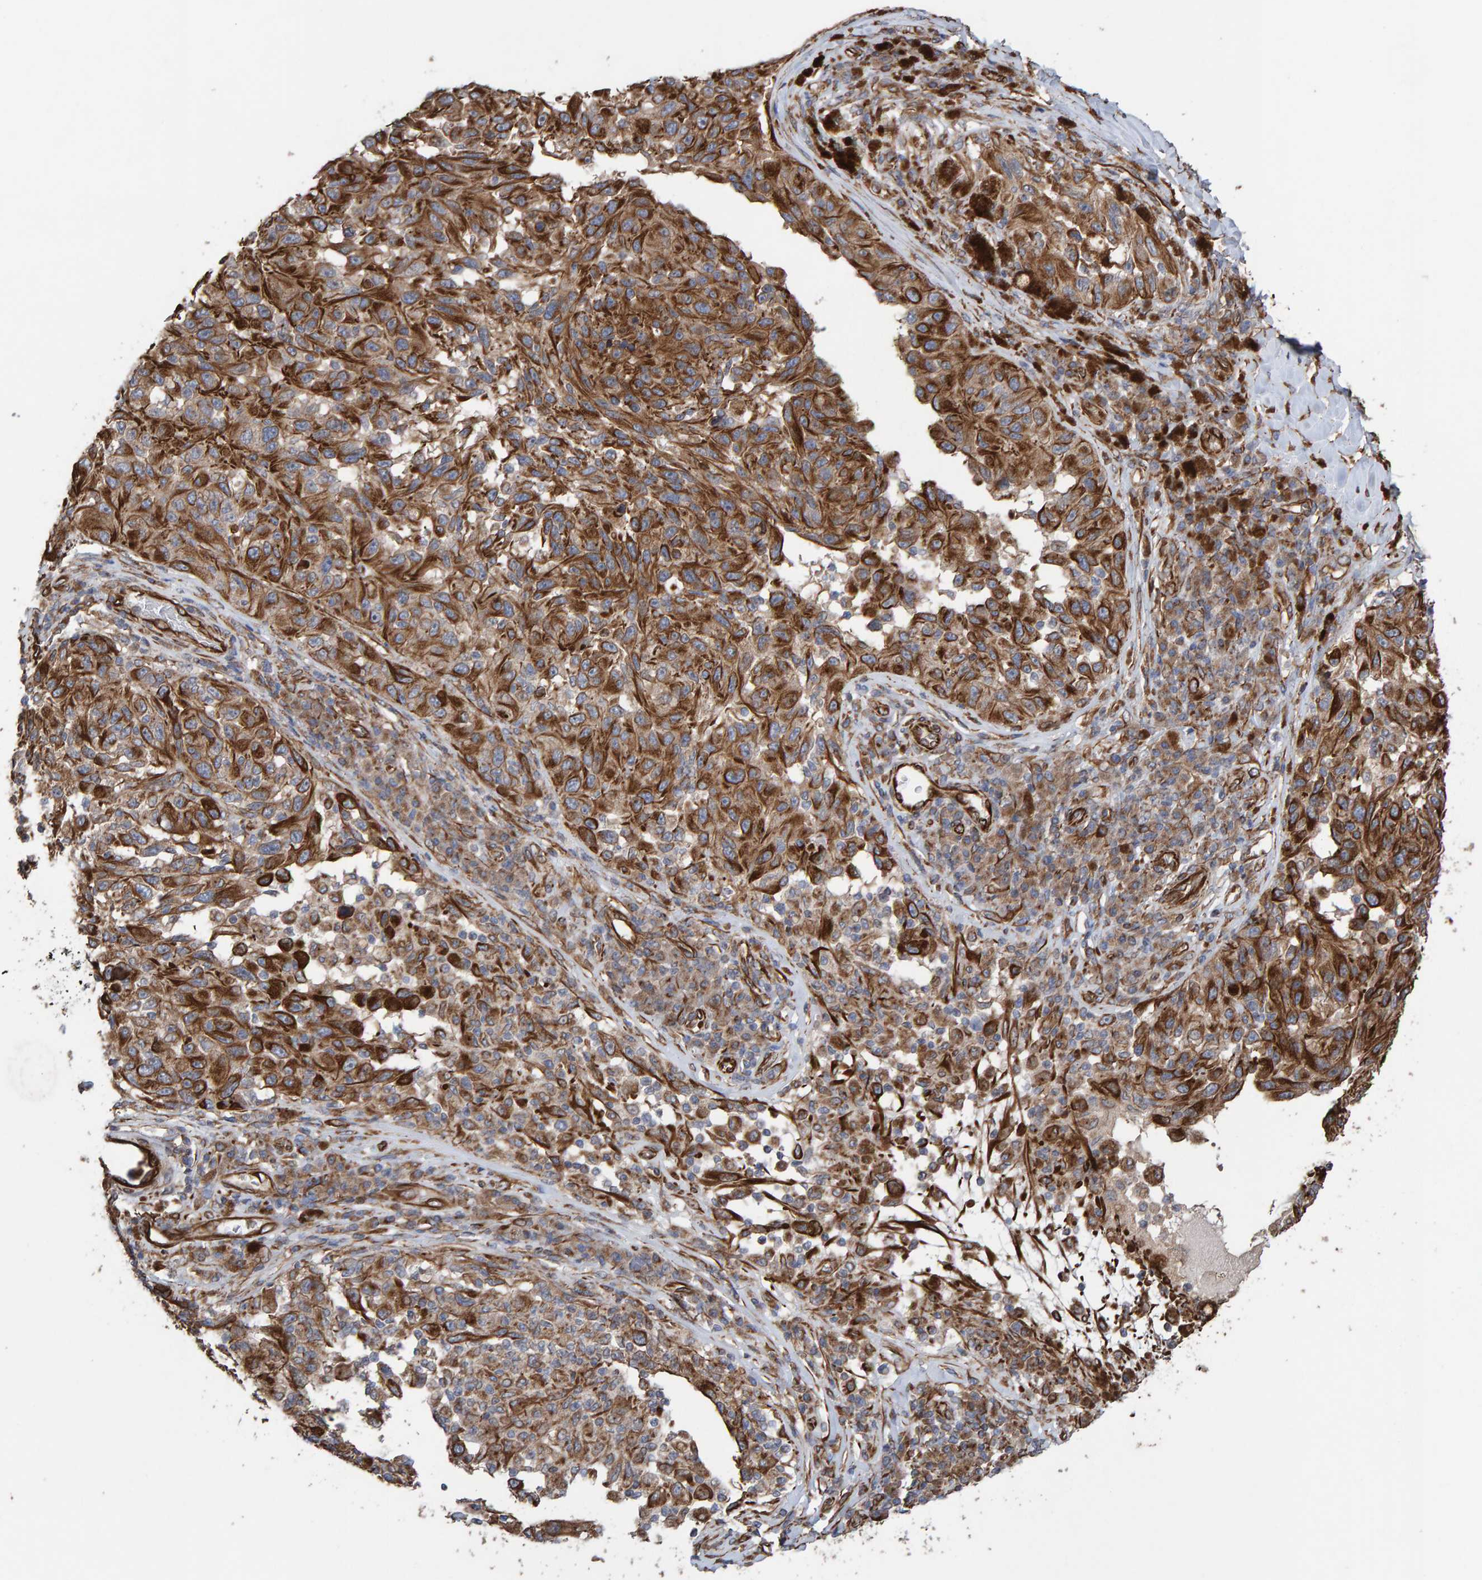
{"staining": {"intensity": "moderate", "quantity": ">75%", "location": "cytoplasmic/membranous"}, "tissue": "melanoma", "cell_type": "Tumor cells", "image_type": "cancer", "snomed": [{"axis": "morphology", "description": "Malignant melanoma, NOS"}, {"axis": "topography", "description": "Skin"}], "caption": "Moderate cytoplasmic/membranous positivity is seen in about >75% of tumor cells in malignant melanoma.", "gene": "ZNF347", "patient": {"sex": "female", "age": 73}}